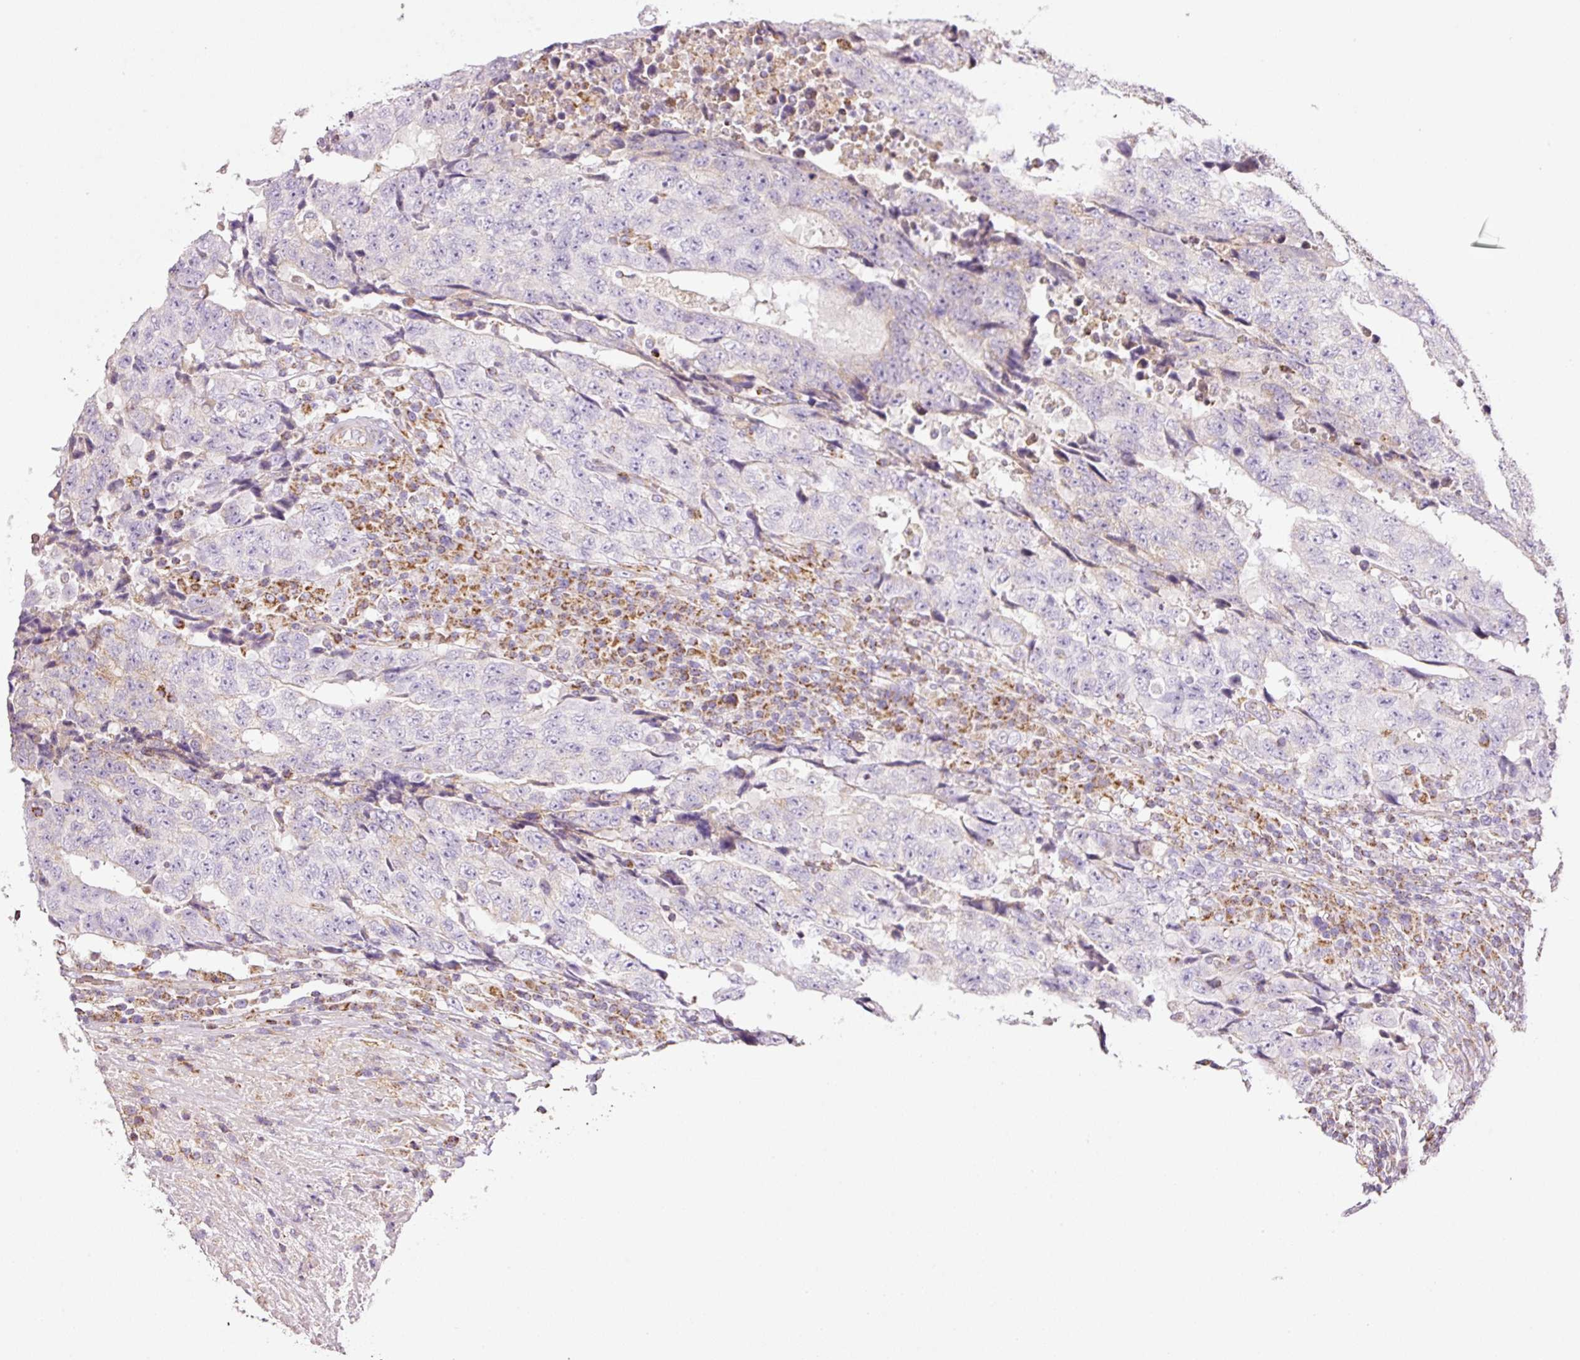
{"staining": {"intensity": "negative", "quantity": "none", "location": "none"}, "tissue": "testis cancer", "cell_type": "Tumor cells", "image_type": "cancer", "snomed": [{"axis": "morphology", "description": "Necrosis, NOS"}, {"axis": "morphology", "description": "Carcinoma, Embryonal, NOS"}, {"axis": "topography", "description": "Testis"}], "caption": "The histopathology image shows no staining of tumor cells in embryonal carcinoma (testis).", "gene": "SDHA", "patient": {"sex": "male", "age": 19}}